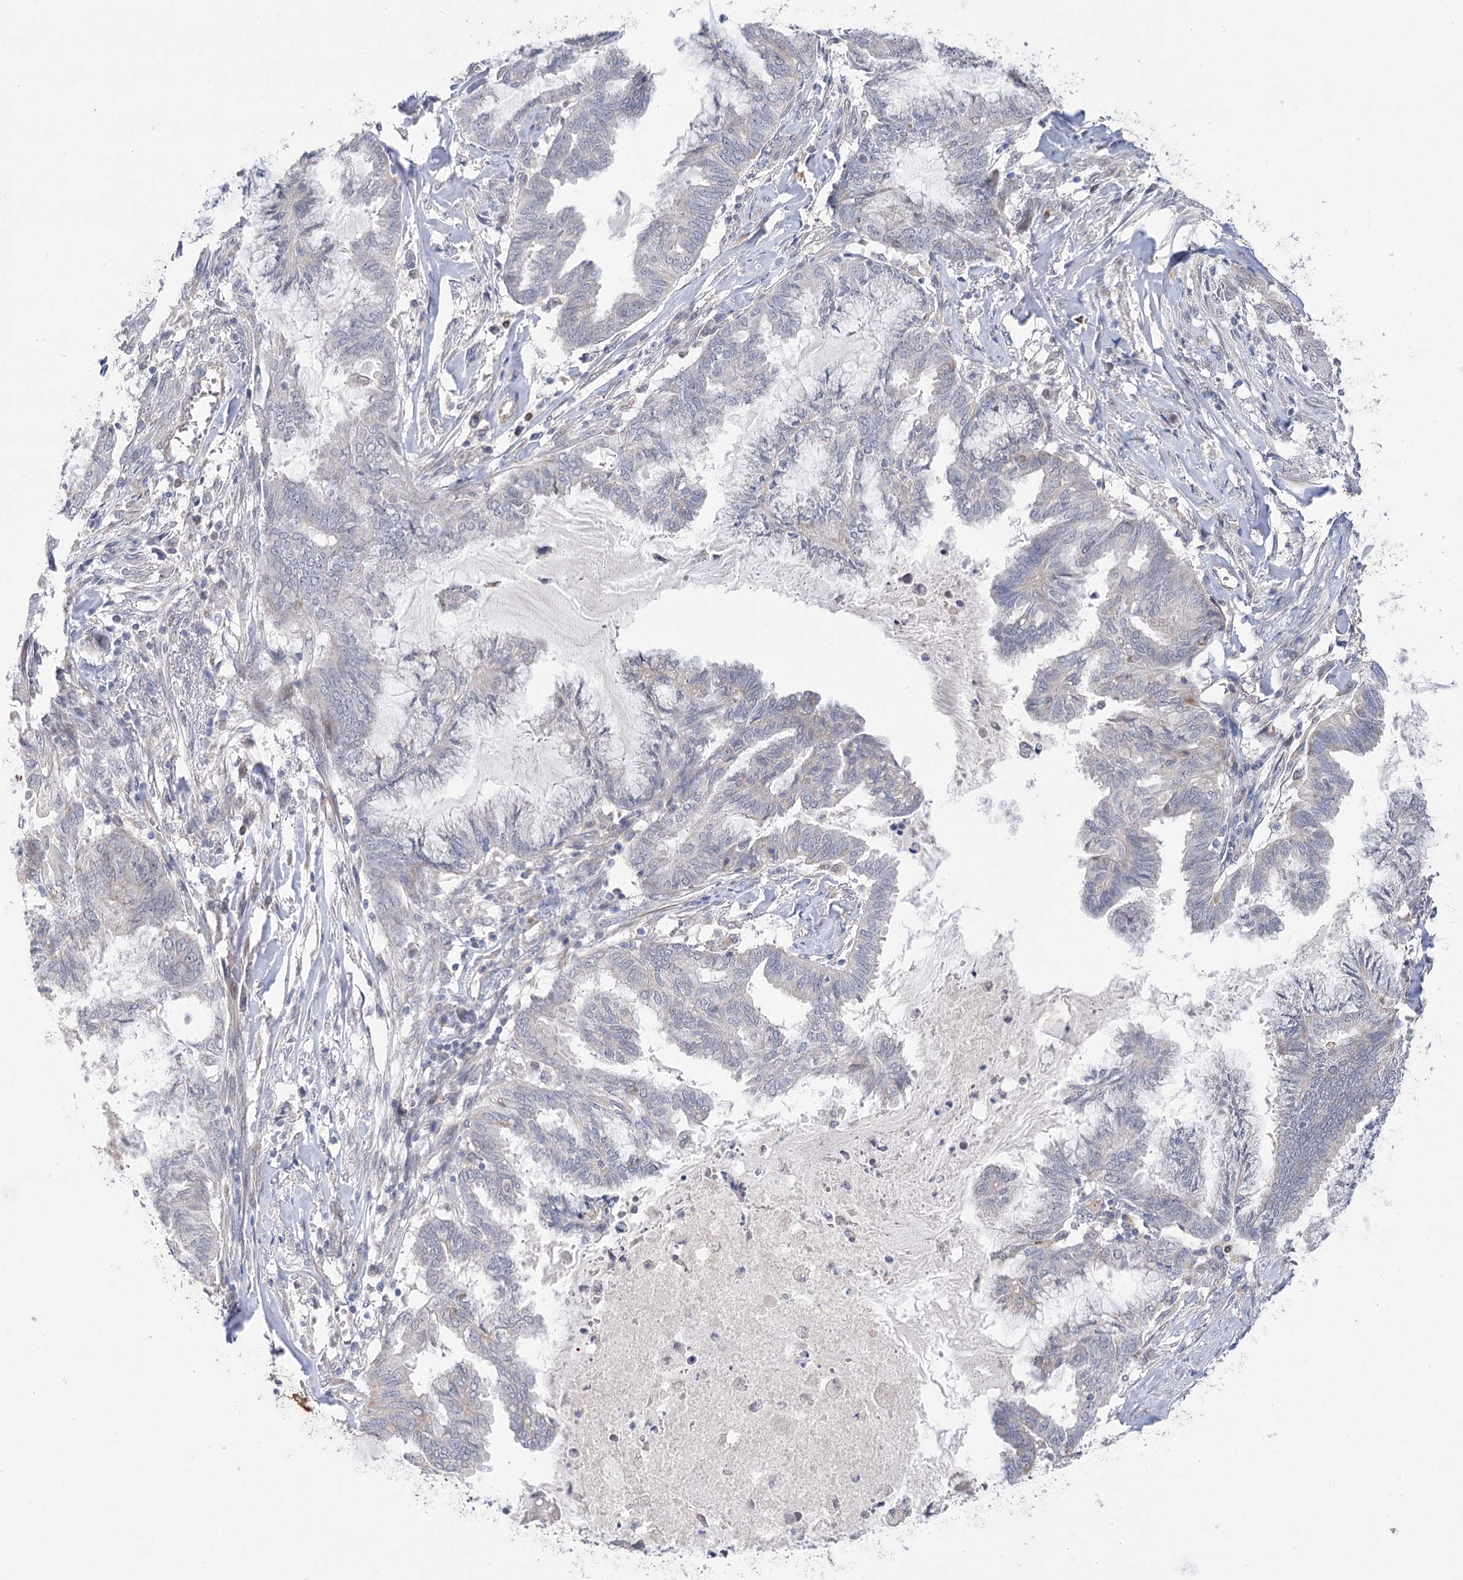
{"staining": {"intensity": "negative", "quantity": "none", "location": "none"}, "tissue": "endometrial cancer", "cell_type": "Tumor cells", "image_type": "cancer", "snomed": [{"axis": "morphology", "description": "Adenocarcinoma, NOS"}, {"axis": "topography", "description": "Endometrium"}], "caption": "There is no significant positivity in tumor cells of endometrial cancer.", "gene": "ECHDC3", "patient": {"sex": "female", "age": 86}}